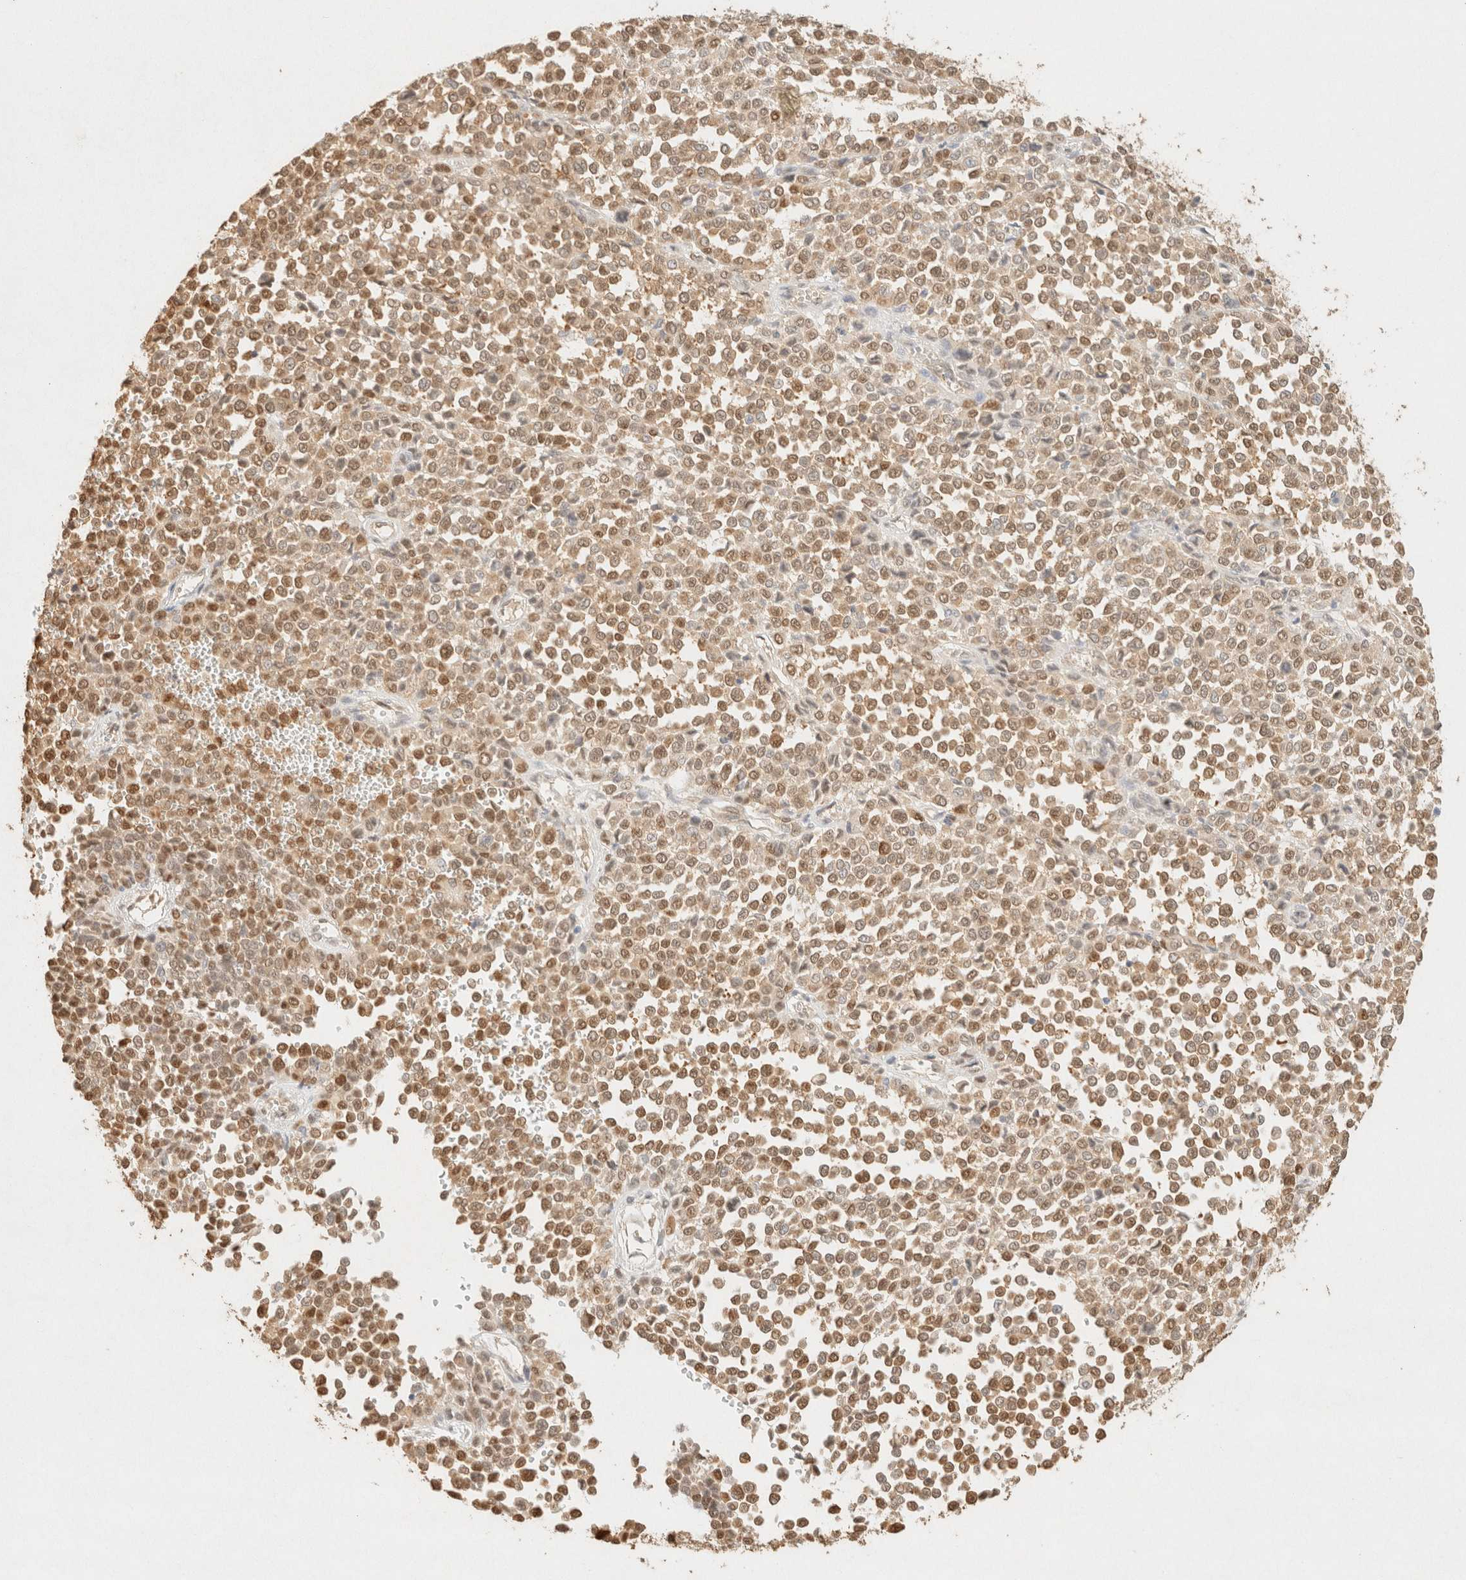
{"staining": {"intensity": "moderate", "quantity": ">75%", "location": "cytoplasmic/membranous,nuclear"}, "tissue": "melanoma", "cell_type": "Tumor cells", "image_type": "cancer", "snomed": [{"axis": "morphology", "description": "Malignant melanoma, Metastatic site"}, {"axis": "topography", "description": "Pancreas"}], "caption": "This is an image of immunohistochemistry staining of melanoma, which shows moderate positivity in the cytoplasmic/membranous and nuclear of tumor cells.", "gene": "S100A13", "patient": {"sex": "female", "age": 30}}